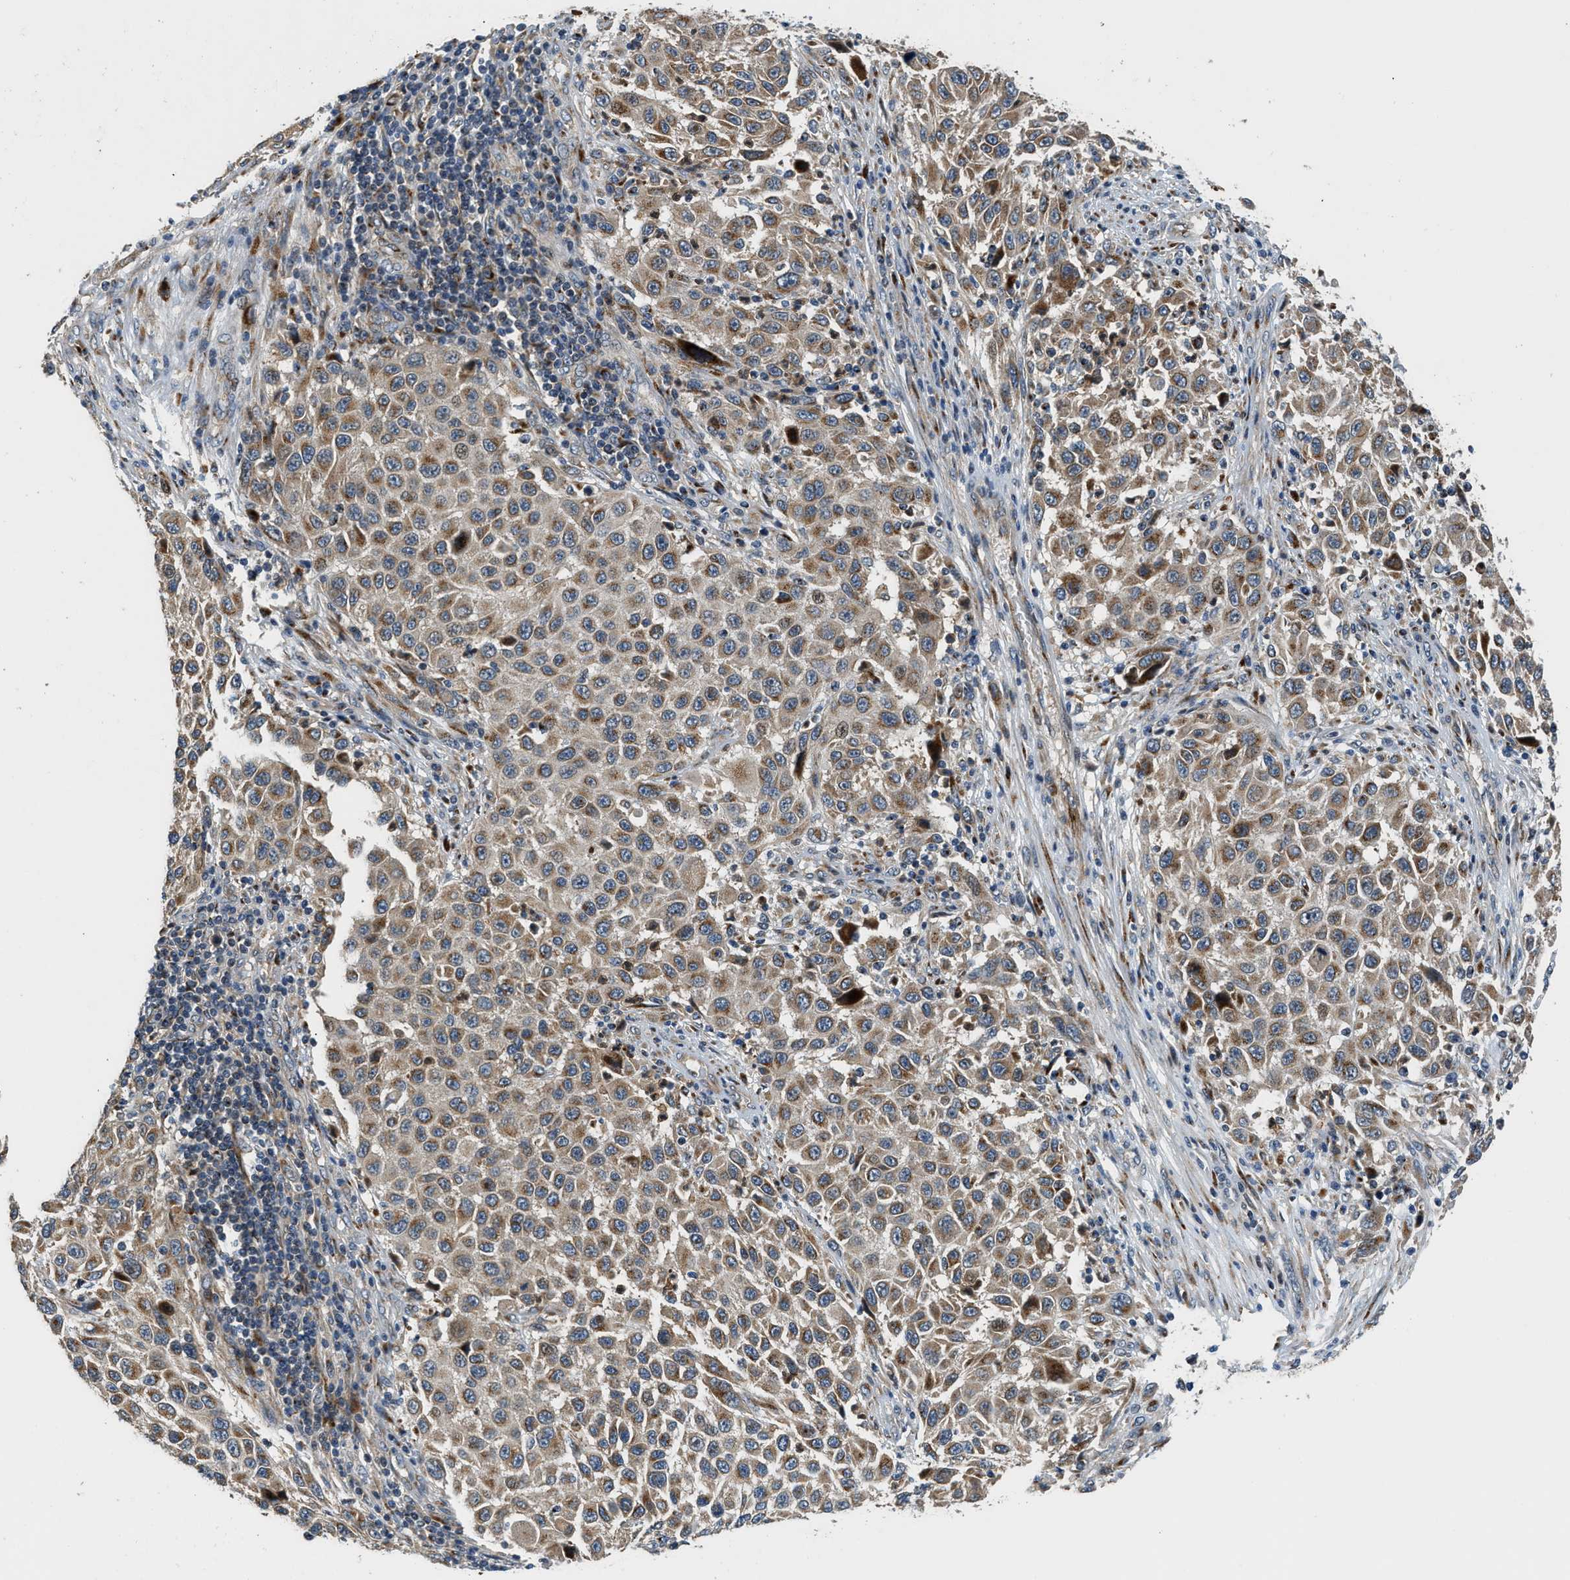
{"staining": {"intensity": "moderate", "quantity": ">75%", "location": "cytoplasmic/membranous"}, "tissue": "melanoma", "cell_type": "Tumor cells", "image_type": "cancer", "snomed": [{"axis": "morphology", "description": "Malignant melanoma, Metastatic site"}, {"axis": "topography", "description": "Lymph node"}], "caption": "An immunohistochemistry histopathology image of neoplastic tissue is shown. Protein staining in brown labels moderate cytoplasmic/membranous positivity in malignant melanoma (metastatic site) within tumor cells. (brown staining indicates protein expression, while blue staining denotes nuclei).", "gene": "FUT8", "patient": {"sex": "male", "age": 61}}